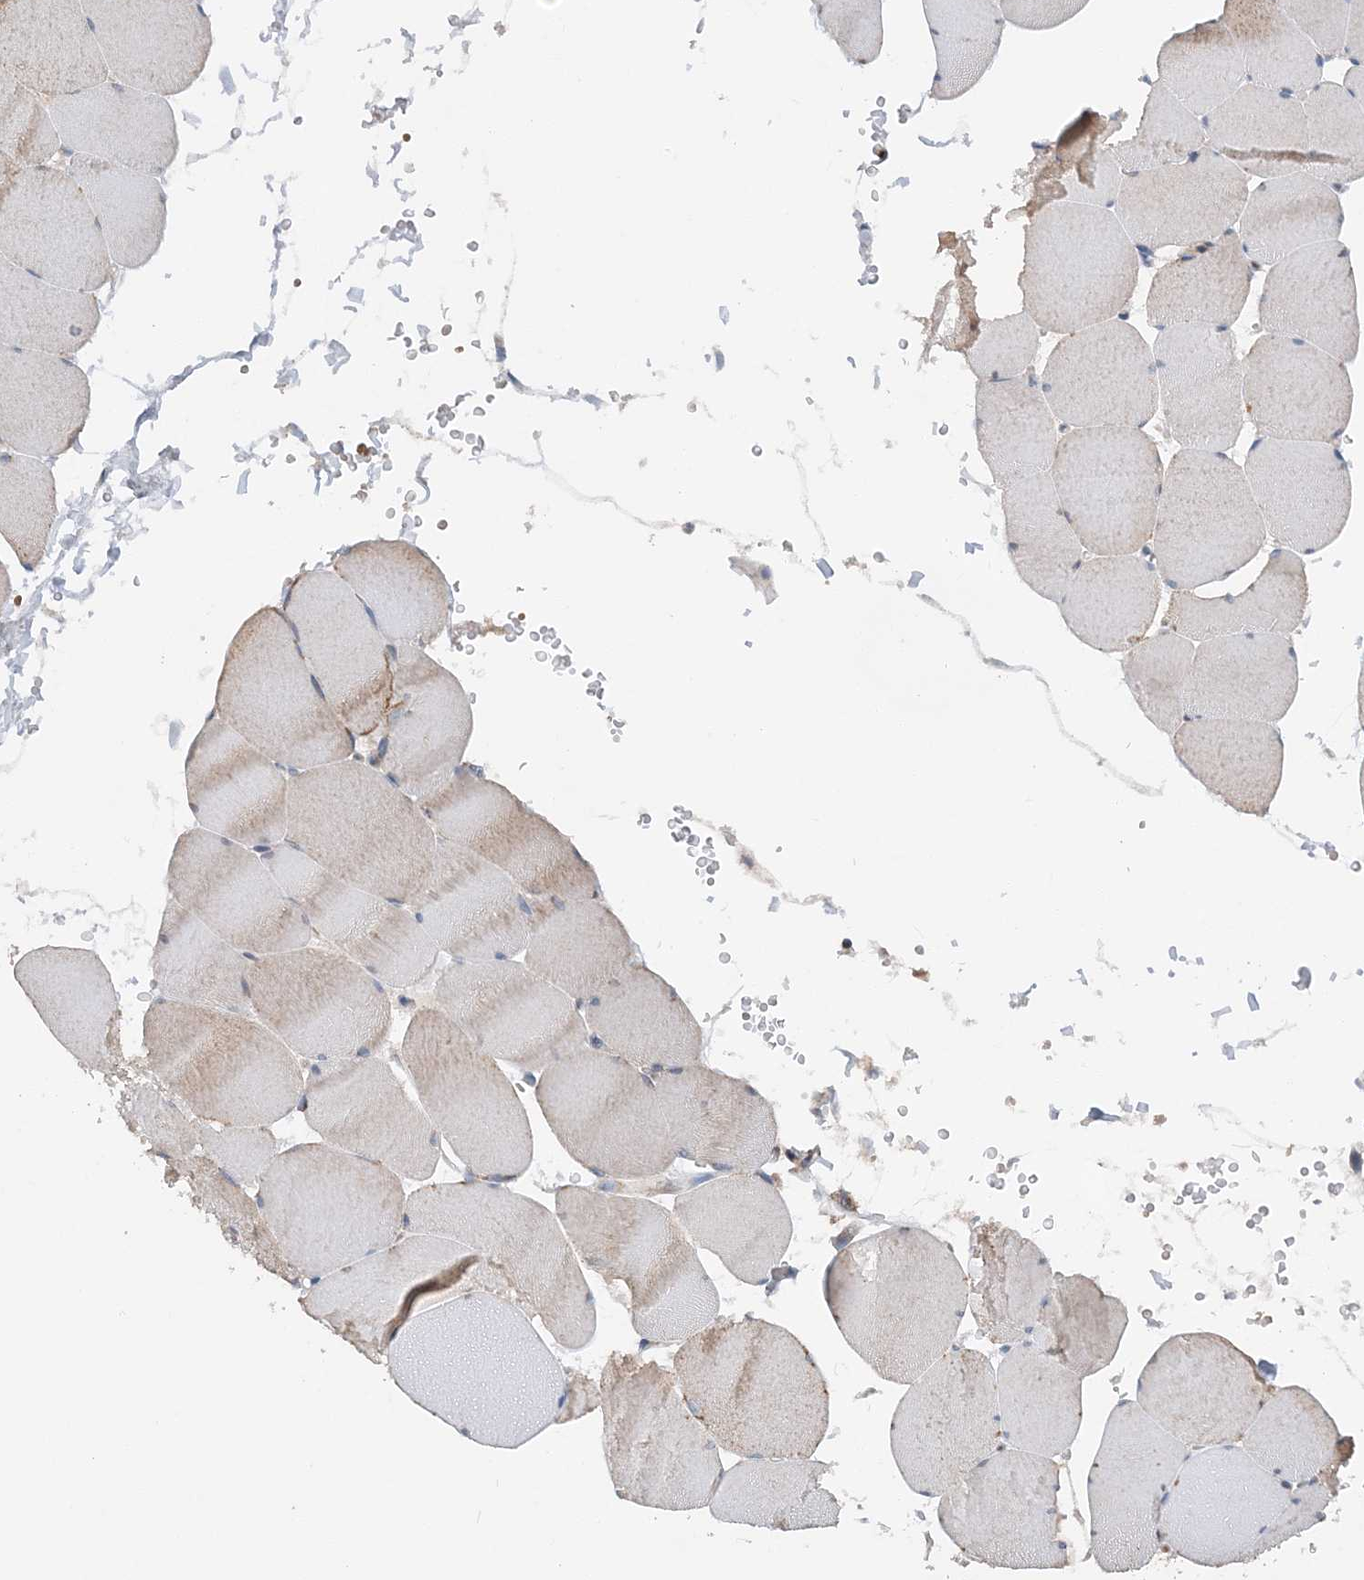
{"staining": {"intensity": "weak", "quantity": "25%-75%", "location": "cytoplasmic/membranous"}, "tissue": "skeletal muscle", "cell_type": "Myocytes", "image_type": "normal", "snomed": [{"axis": "morphology", "description": "Normal tissue, NOS"}, {"axis": "topography", "description": "Skeletal muscle"}, {"axis": "topography", "description": "Head-Neck"}], "caption": "The photomicrograph demonstrates immunohistochemical staining of benign skeletal muscle. There is weak cytoplasmic/membranous staining is seen in about 25%-75% of myocytes.", "gene": "SPRY2", "patient": {"sex": "male", "age": 66}}